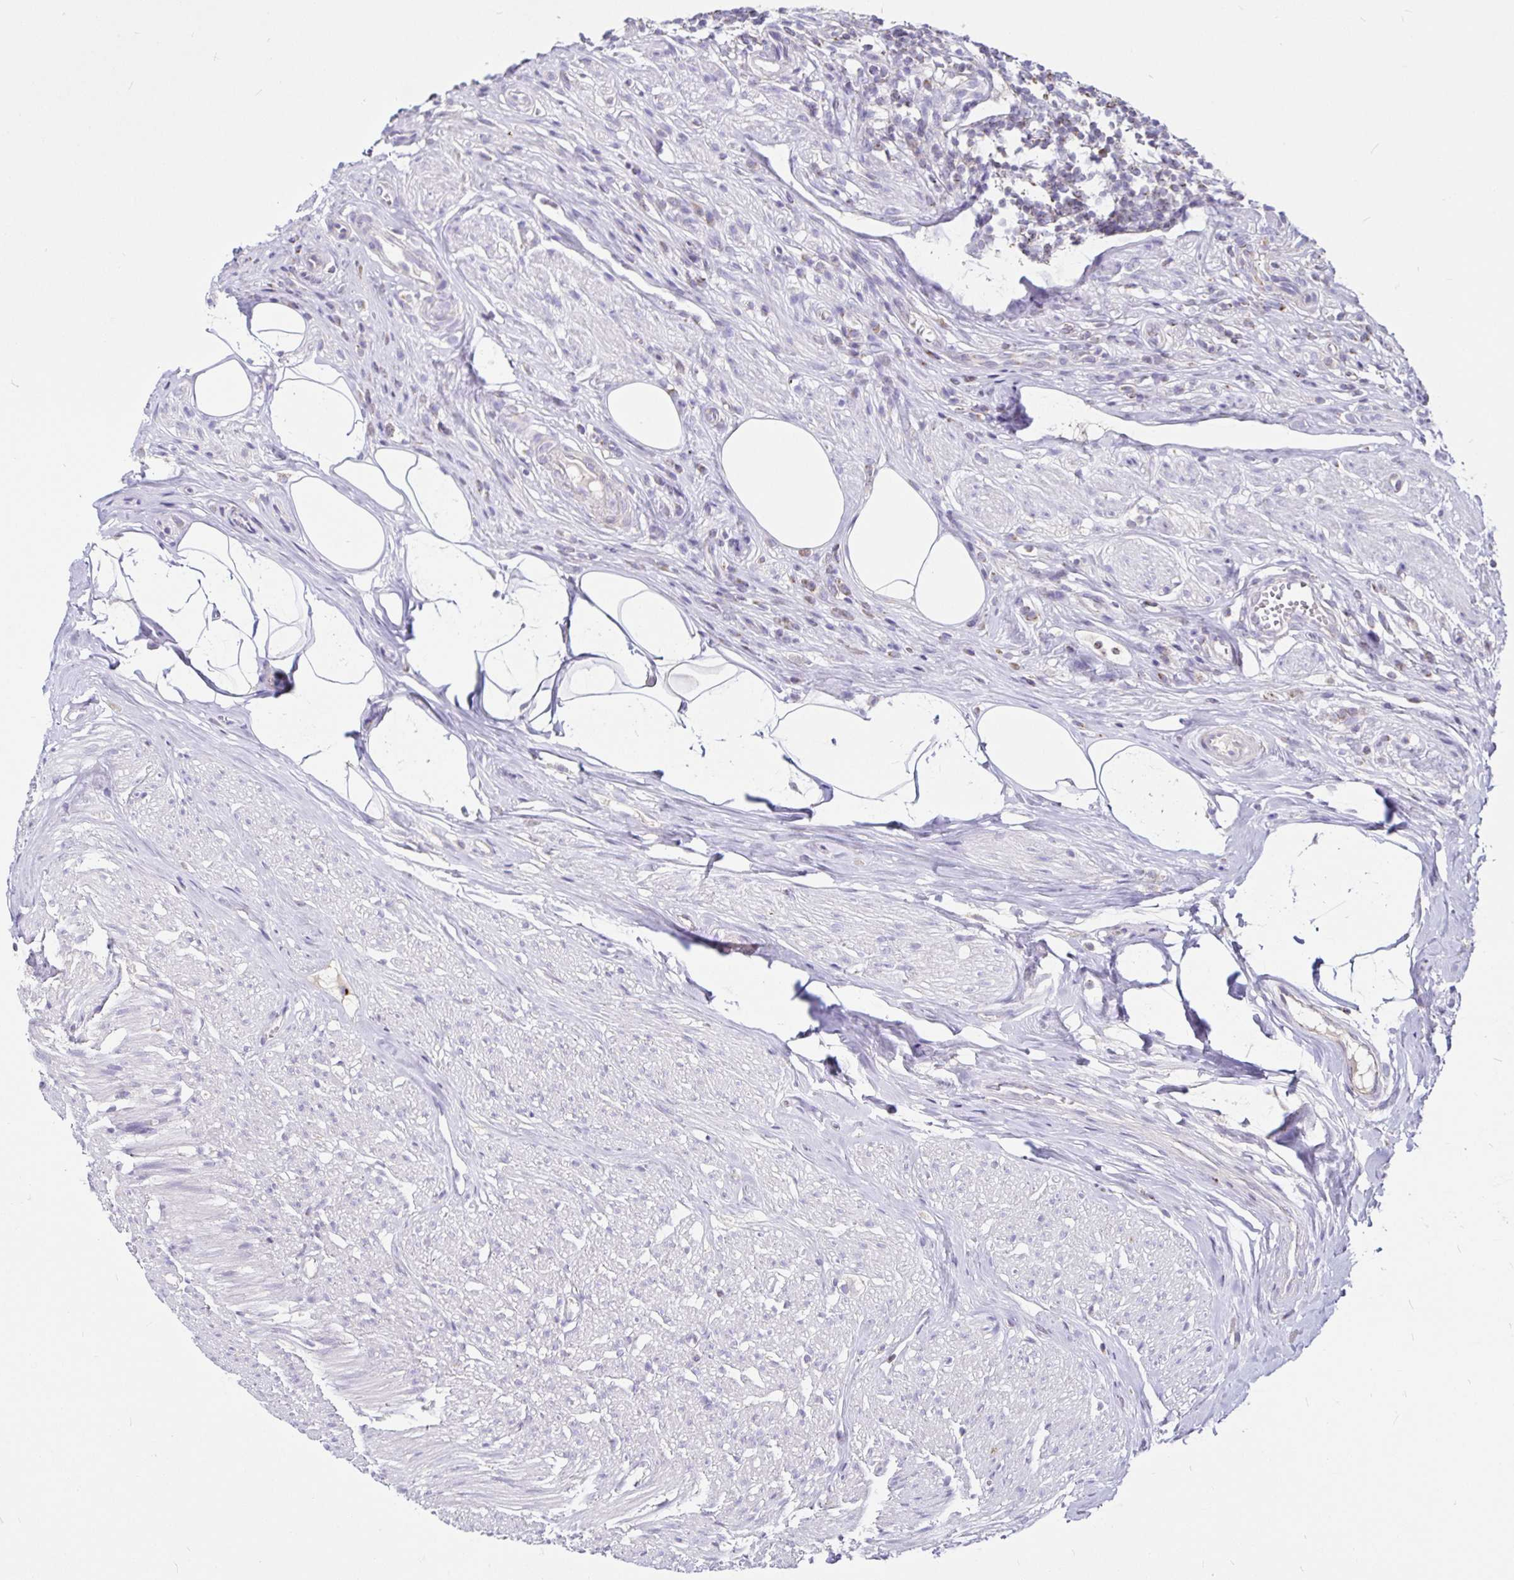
{"staining": {"intensity": "weak", "quantity": ">75%", "location": "cytoplasmic/membranous"}, "tissue": "appendix", "cell_type": "Glandular cells", "image_type": "normal", "snomed": [{"axis": "morphology", "description": "Normal tissue, NOS"}, {"axis": "topography", "description": "Appendix"}], "caption": "Immunohistochemical staining of normal appendix exhibits low levels of weak cytoplasmic/membranous staining in about >75% of glandular cells. Immunohistochemistry (ihc) stains the protein of interest in brown and the nuclei are stained blue.", "gene": "PGAM2", "patient": {"sex": "female", "age": 56}}